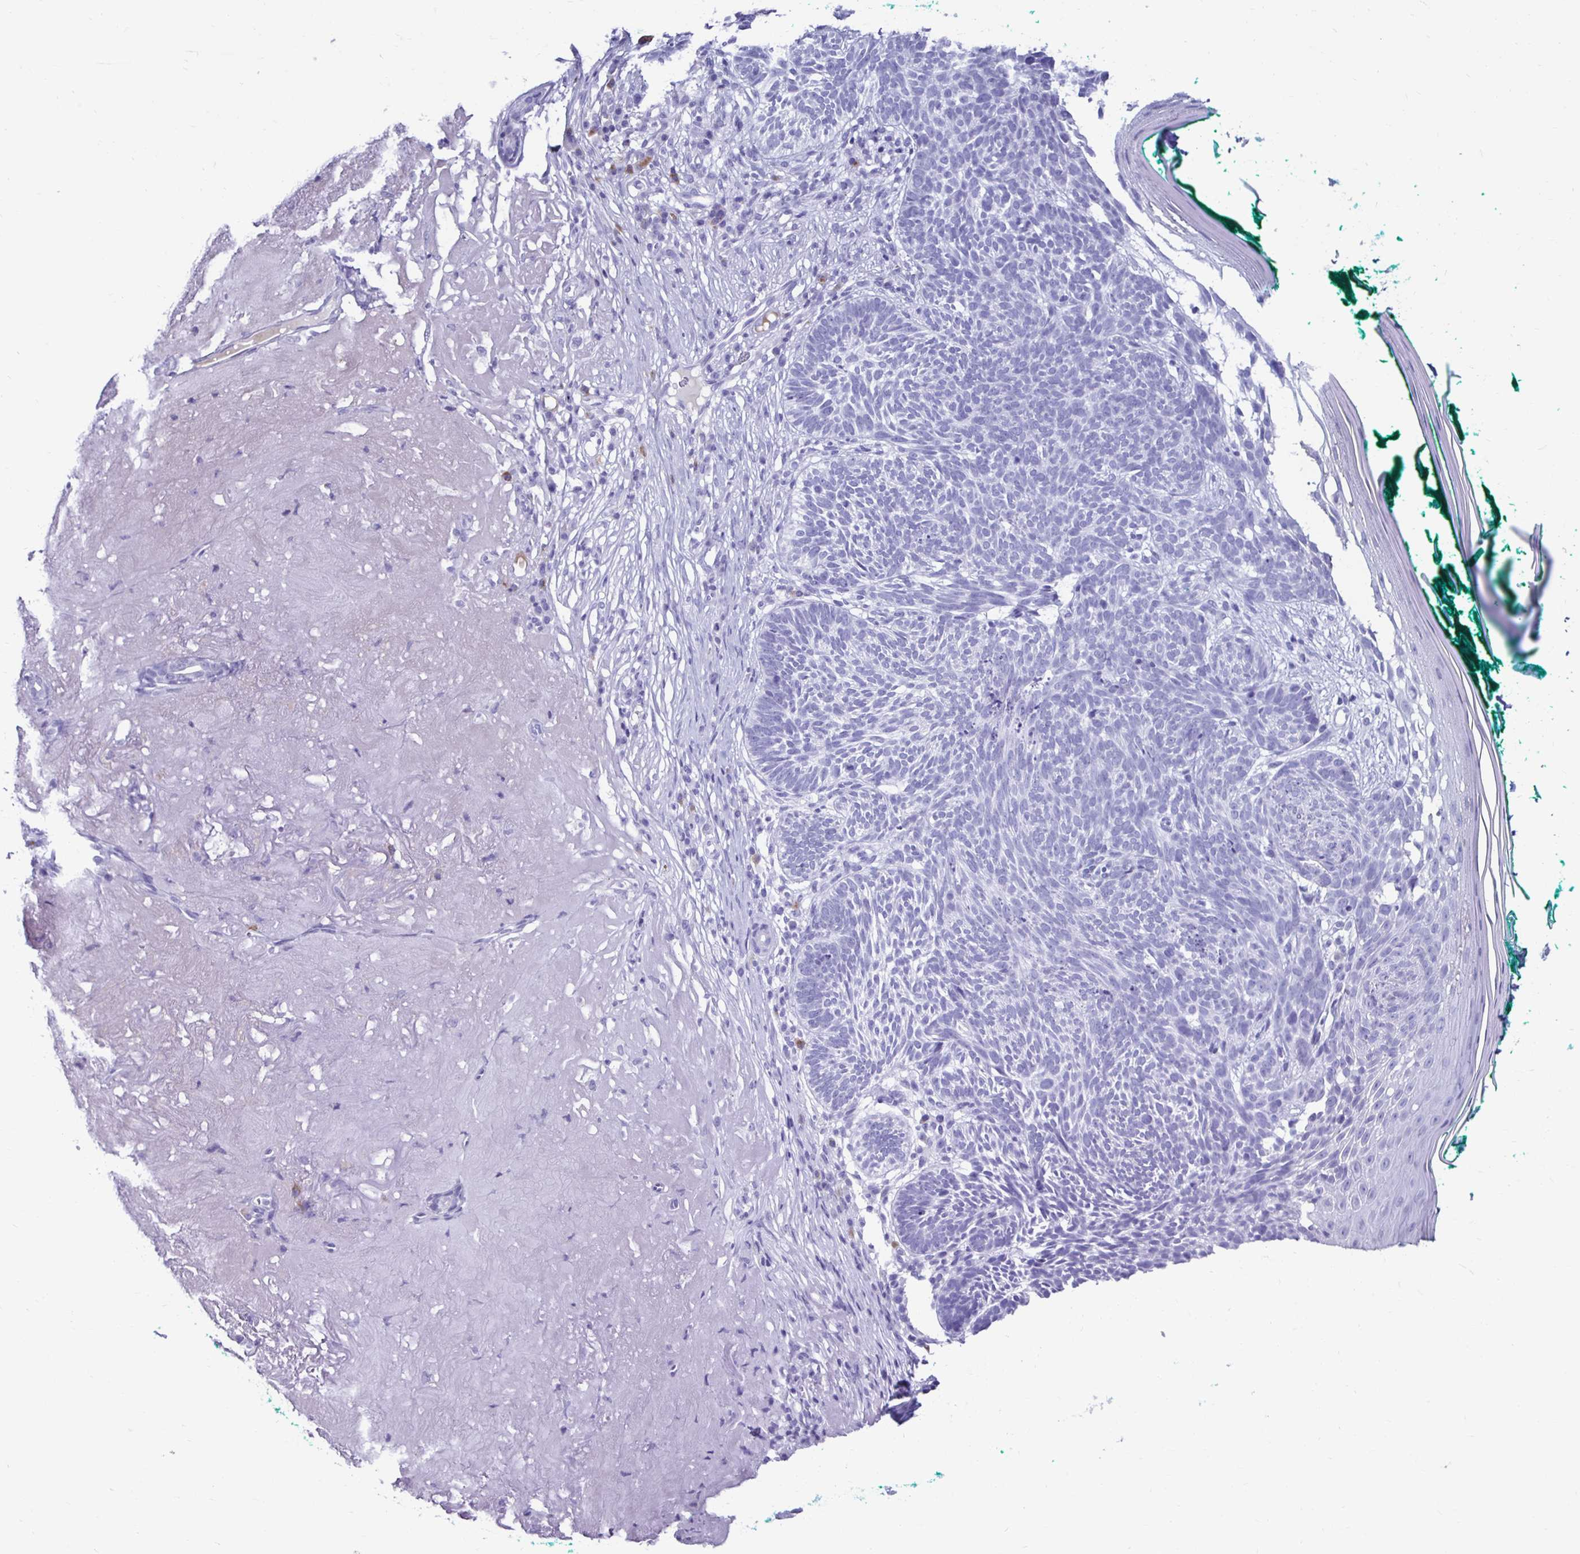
{"staining": {"intensity": "negative", "quantity": "none", "location": "none"}, "tissue": "skin cancer", "cell_type": "Tumor cells", "image_type": "cancer", "snomed": [{"axis": "morphology", "description": "Basal cell carcinoma"}, {"axis": "topography", "description": "Skin"}, {"axis": "topography", "description": "Skin of face"}], "caption": "Histopathology image shows no significant protein expression in tumor cells of skin basal cell carcinoma.", "gene": "CST5", "patient": {"sex": "female", "age": 80}}